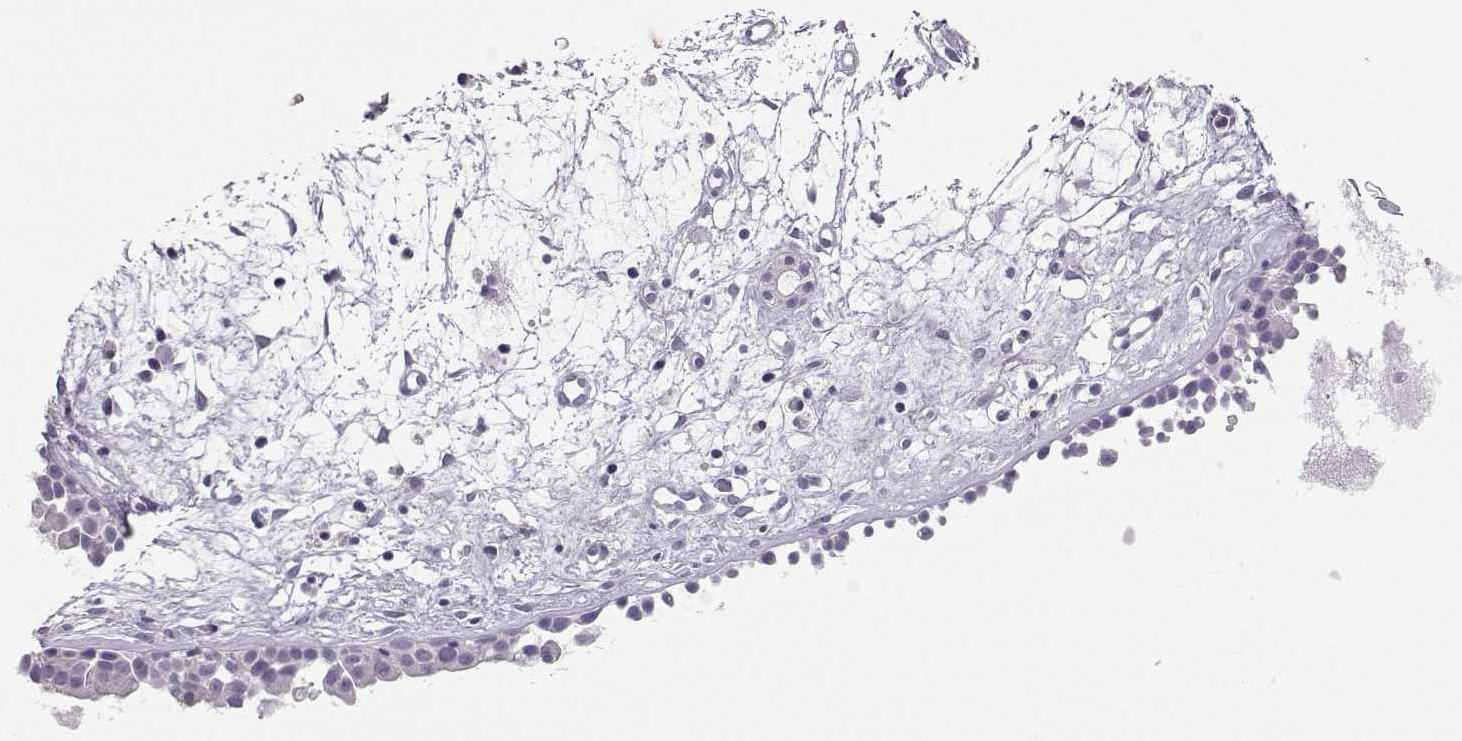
{"staining": {"intensity": "negative", "quantity": "none", "location": "none"}, "tissue": "nasopharynx", "cell_type": "Respiratory epithelial cells", "image_type": "normal", "snomed": [{"axis": "morphology", "description": "Normal tissue, NOS"}, {"axis": "topography", "description": "Nasopharynx"}], "caption": "There is no significant staining in respiratory epithelial cells of nasopharynx. (DAB (3,3'-diaminobenzidine) immunohistochemistry visualized using brightfield microscopy, high magnification).", "gene": "MROH7", "patient": {"sex": "male", "age": 61}}